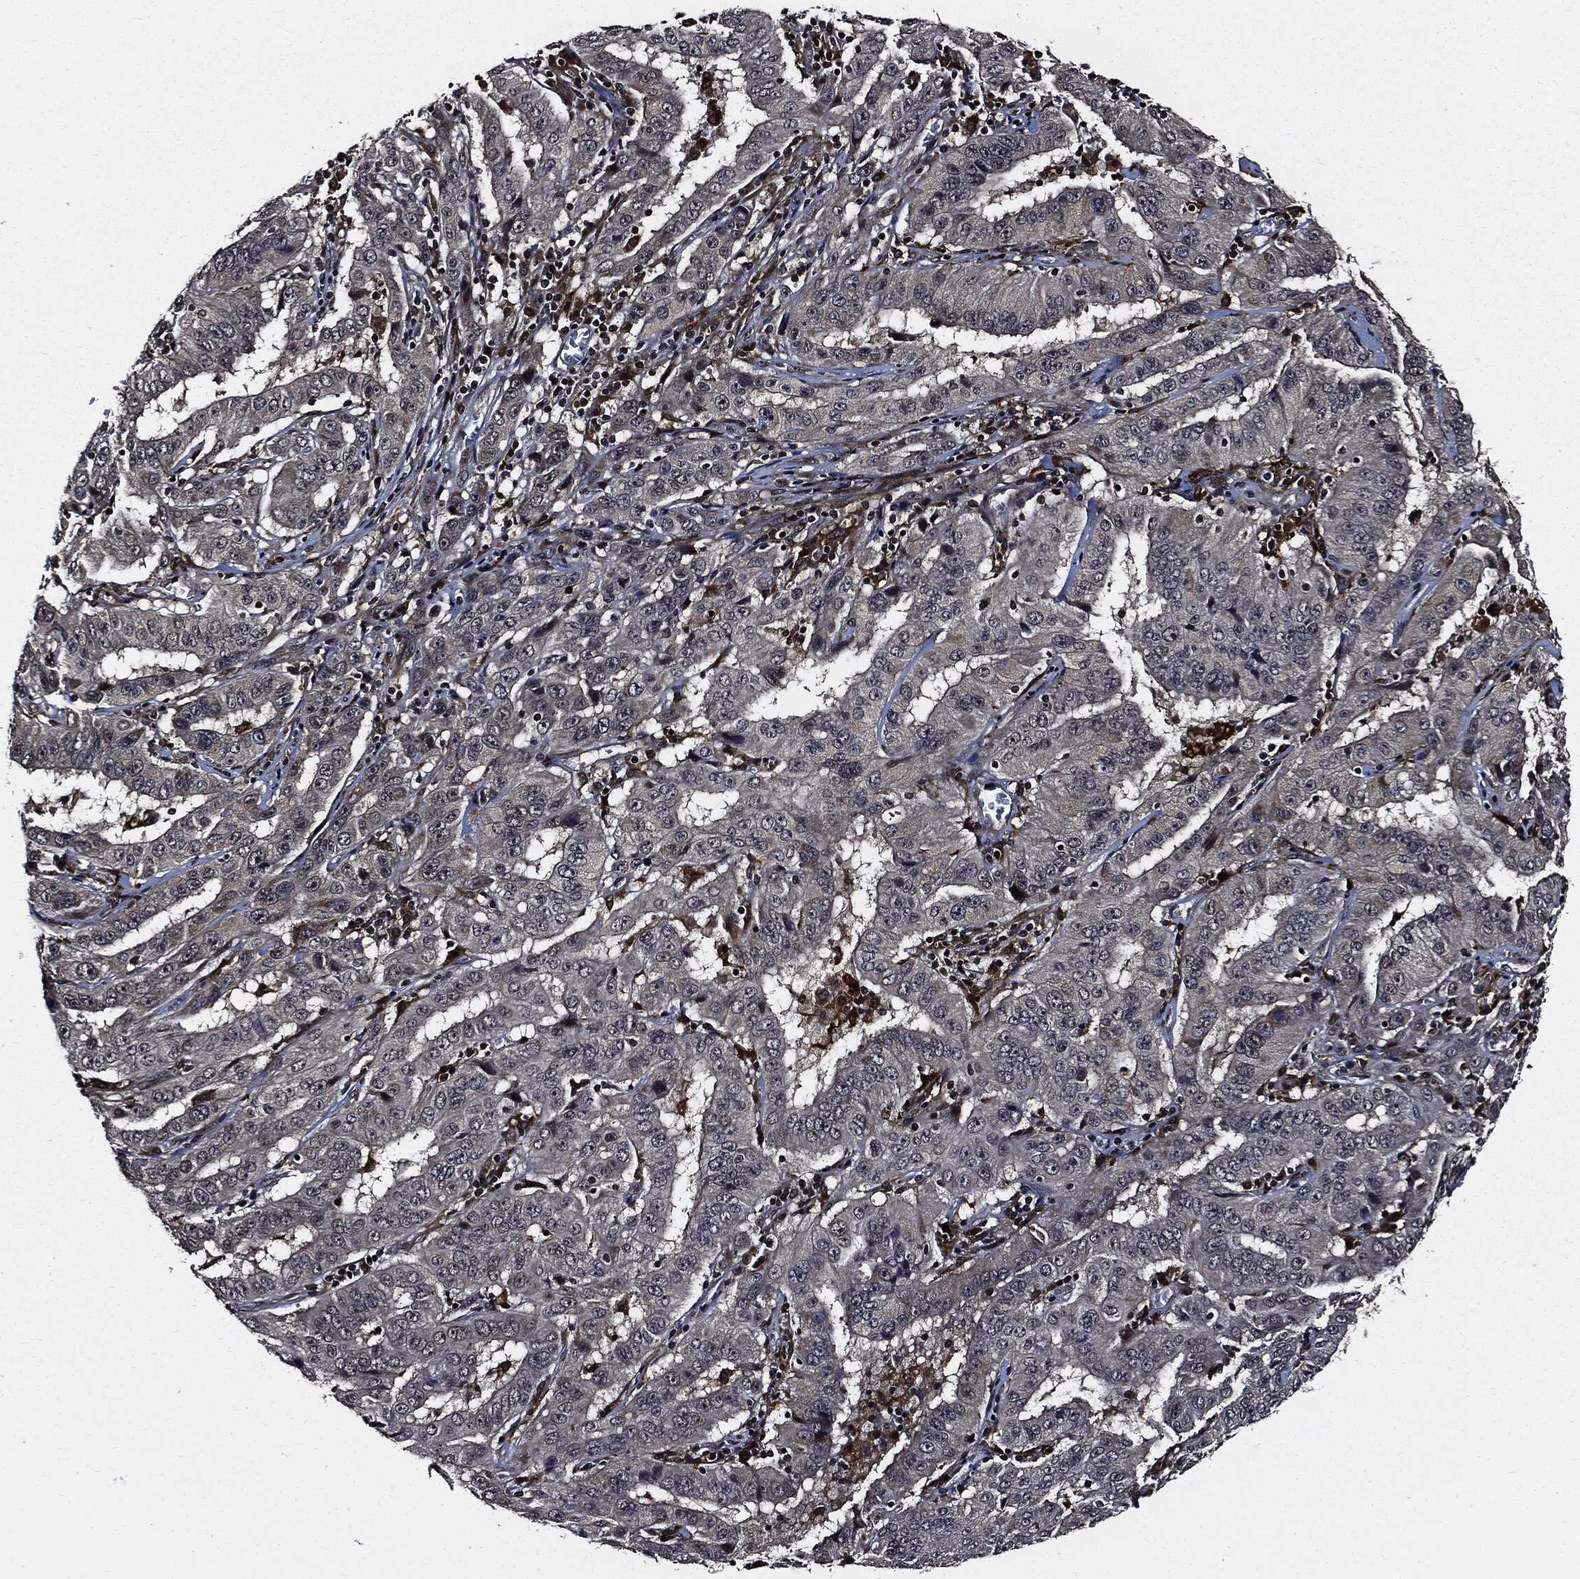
{"staining": {"intensity": "negative", "quantity": "none", "location": "none"}, "tissue": "pancreatic cancer", "cell_type": "Tumor cells", "image_type": "cancer", "snomed": [{"axis": "morphology", "description": "Adenocarcinoma, NOS"}, {"axis": "topography", "description": "Pancreas"}], "caption": "Photomicrograph shows no significant protein positivity in tumor cells of adenocarcinoma (pancreatic).", "gene": "SUGT1", "patient": {"sex": "male", "age": 63}}